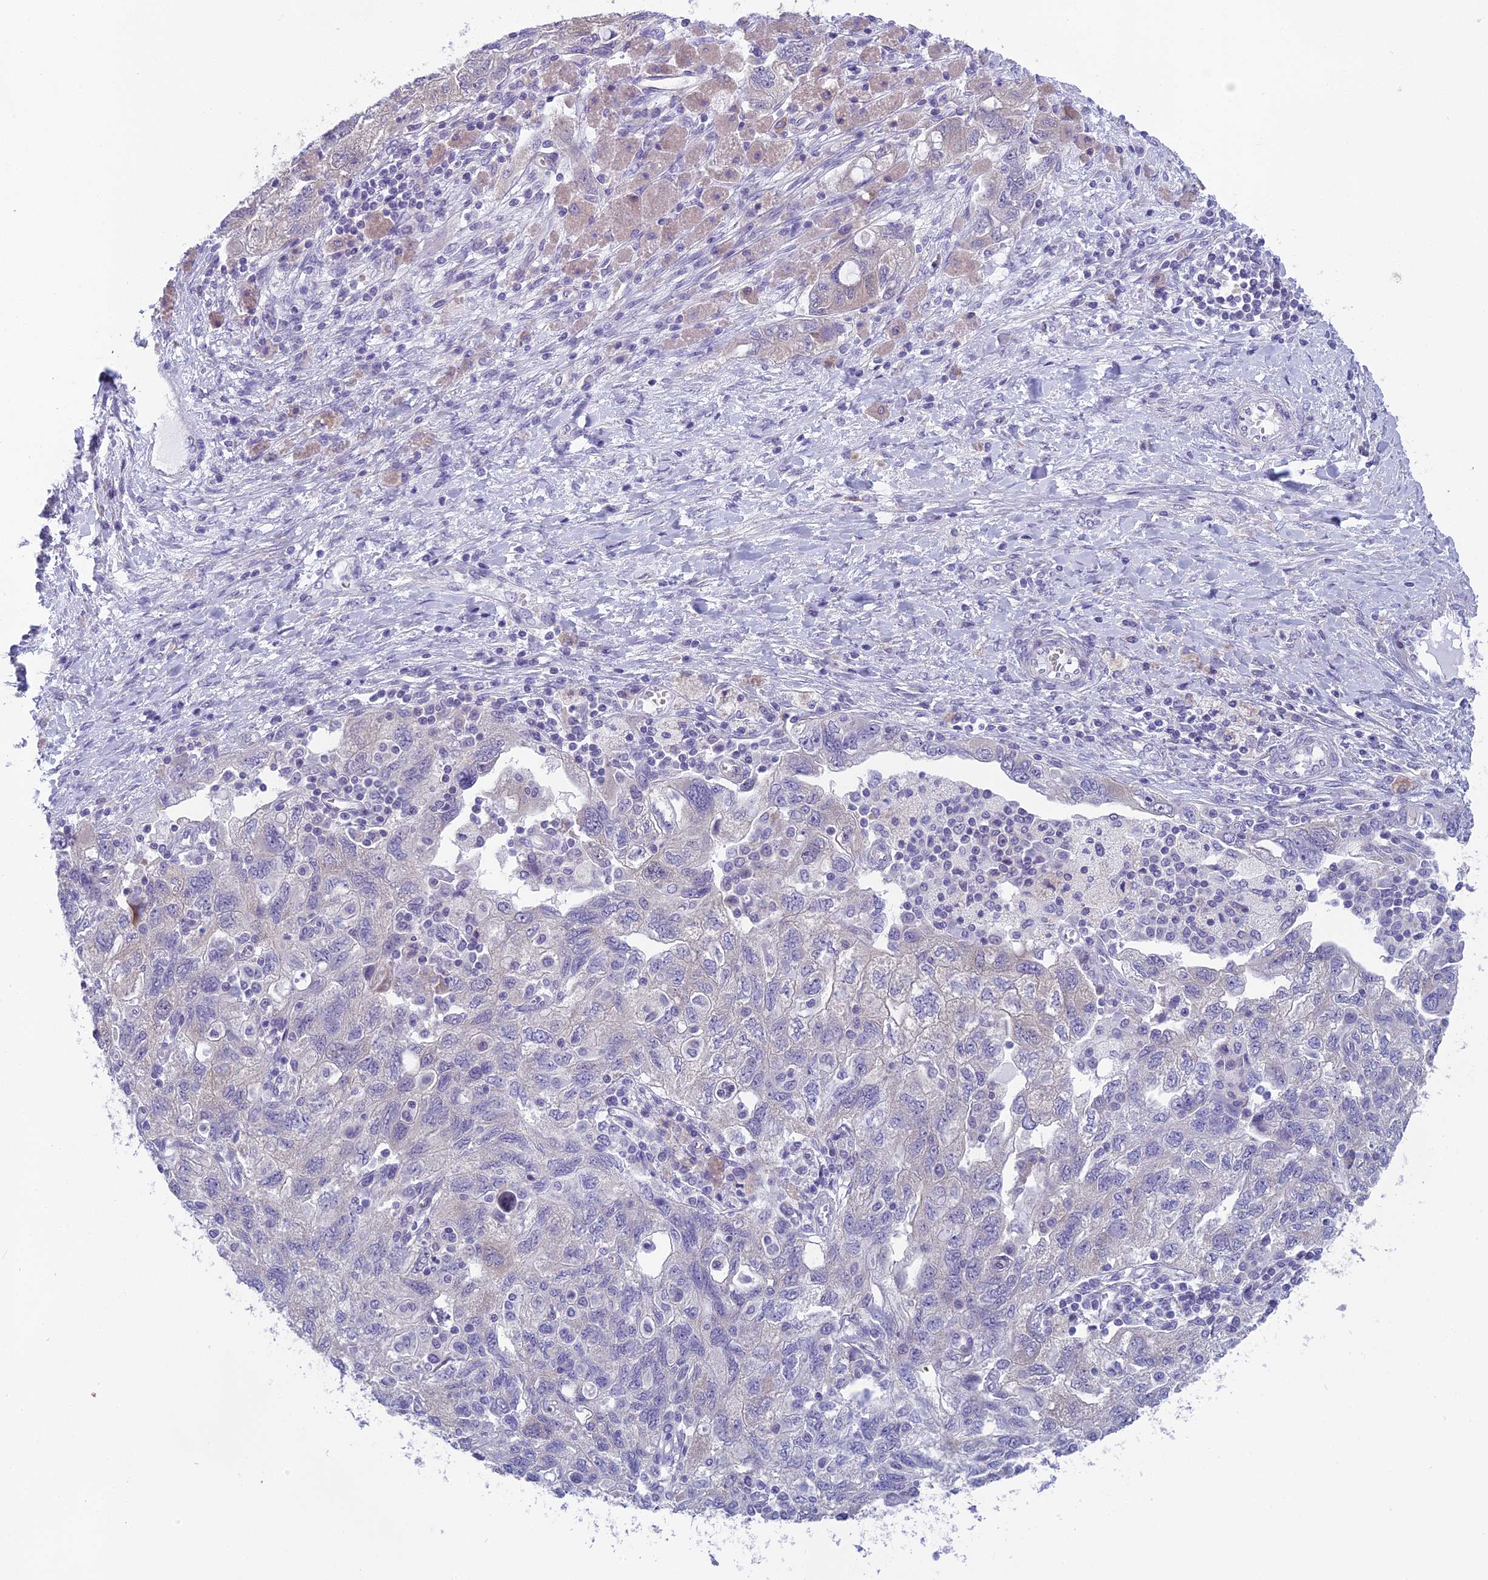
{"staining": {"intensity": "negative", "quantity": "none", "location": "none"}, "tissue": "ovarian cancer", "cell_type": "Tumor cells", "image_type": "cancer", "snomed": [{"axis": "morphology", "description": "Carcinoma, NOS"}, {"axis": "morphology", "description": "Cystadenocarcinoma, serous, NOS"}, {"axis": "topography", "description": "Ovary"}], "caption": "Ovarian serous cystadenocarcinoma was stained to show a protein in brown. There is no significant staining in tumor cells.", "gene": "ARHGEF37", "patient": {"sex": "female", "age": 69}}